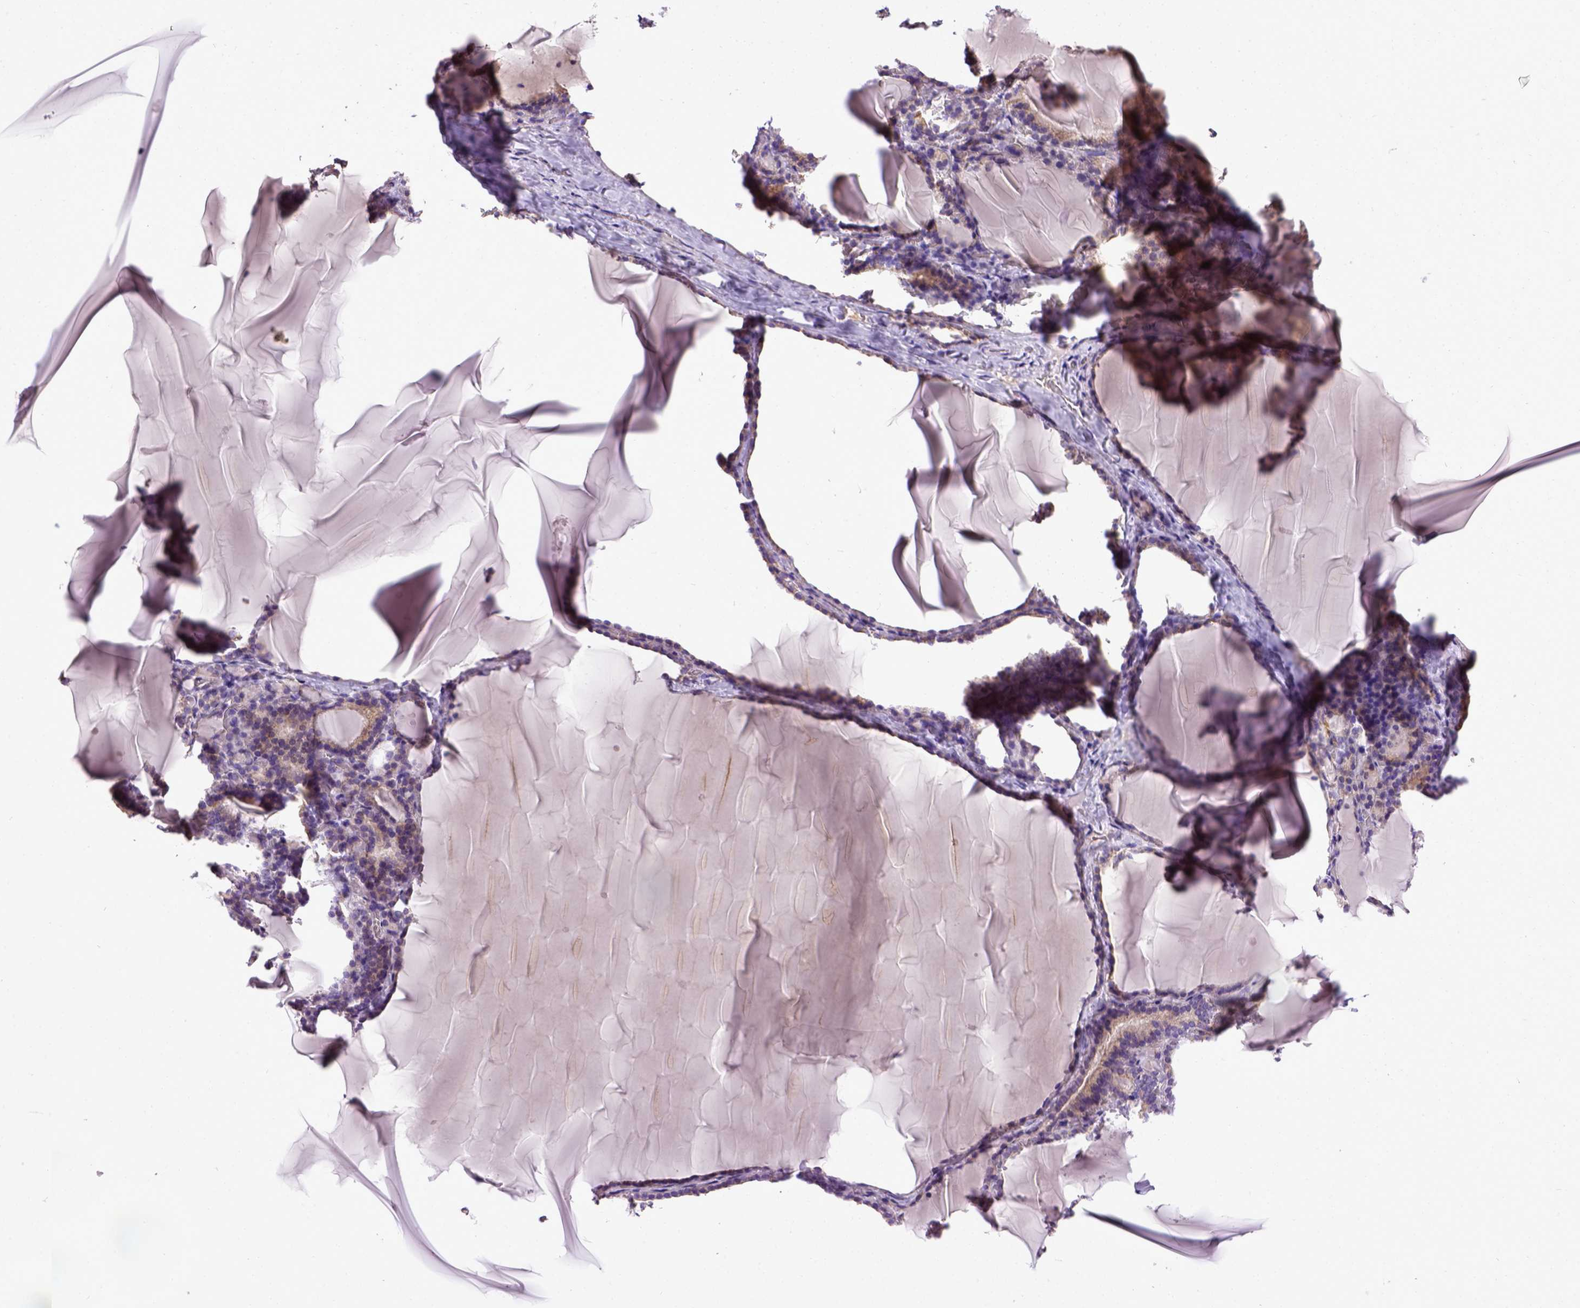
{"staining": {"intensity": "weak", "quantity": ">75%", "location": "cytoplasmic/membranous"}, "tissue": "thyroid gland", "cell_type": "Glandular cells", "image_type": "normal", "snomed": [{"axis": "morphology", "description": "Normal tissue, NOS"}, {"axis": "morphology", "description": "Hyperplasia, NOS"}, {"axis": "topography", "description": "Thyroid gland"}], "caption": "Normal thyroid gland exhibits weak cytoplasmic/membranous positivity in about >75% of glandular cells.", "gene": "ENG", "patient": {"sex": "female", "age": 27}}